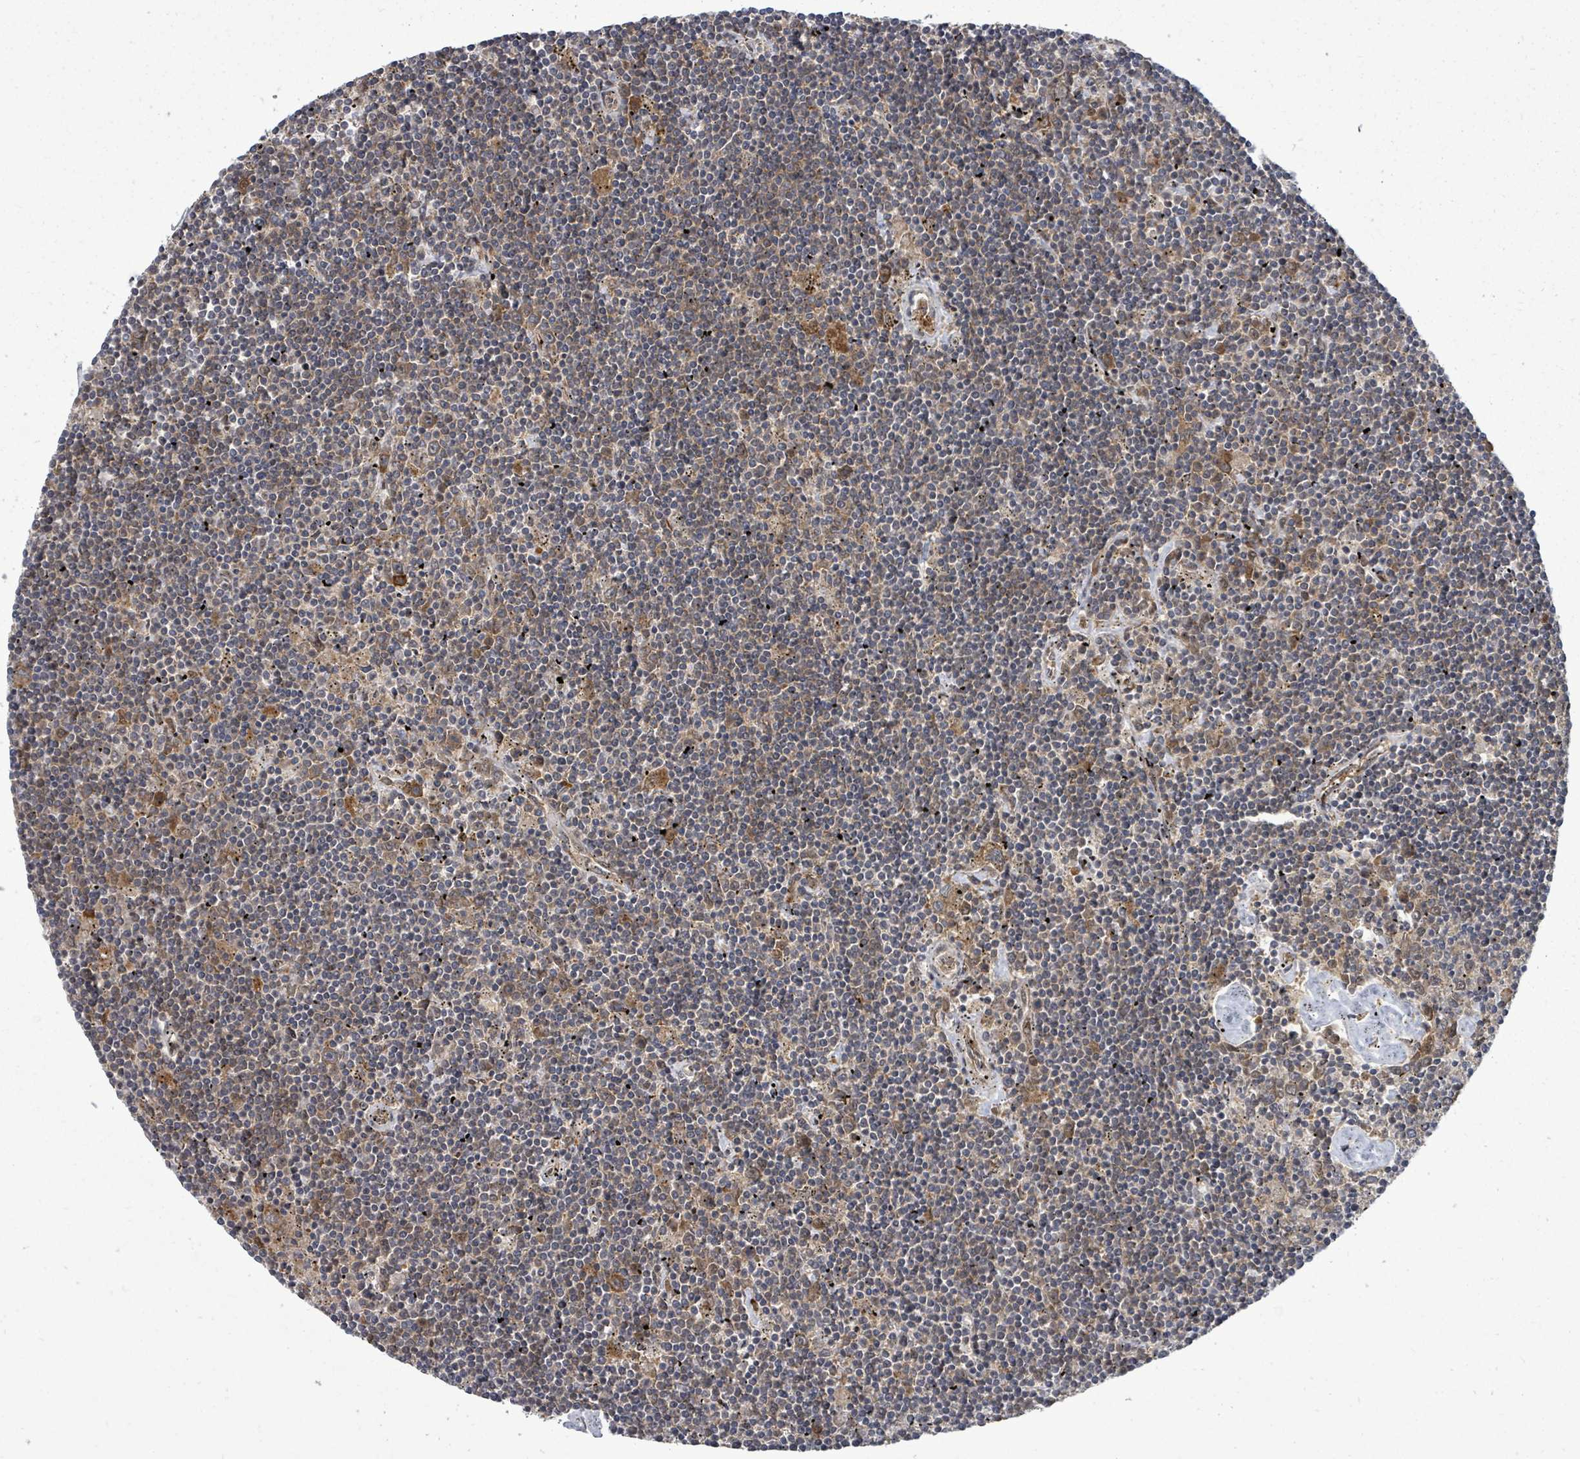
{"staining": {"intensity": "moderate", "quantity": "<25%", "location": "cytoplasmic/membranous"}, "tissue": "lymphoma", "cell_type": "Tumor cells", "image_type": "cancer", "snomed": [{"axis": "morphology", "description": "Malignant lymphoma, non-Hodgkin's type, Low grade"}, {"axis": "topography", "description": "Spleen"}], "caption": "Immunohistochemistry (IHC) (DAB) staining of malignant lymphoma, non-Hodgkin's type (low-grade) reveals moderate cytoplasmic/membranous protein expression in approximately <25% of tumor cells. (DAB (3,3'-diaminobenzidine) IHC, brown staining for protein, blue staining for nuclei).", "gene": "EIF3C", "patient": {"sex": "male", "age": 76}}